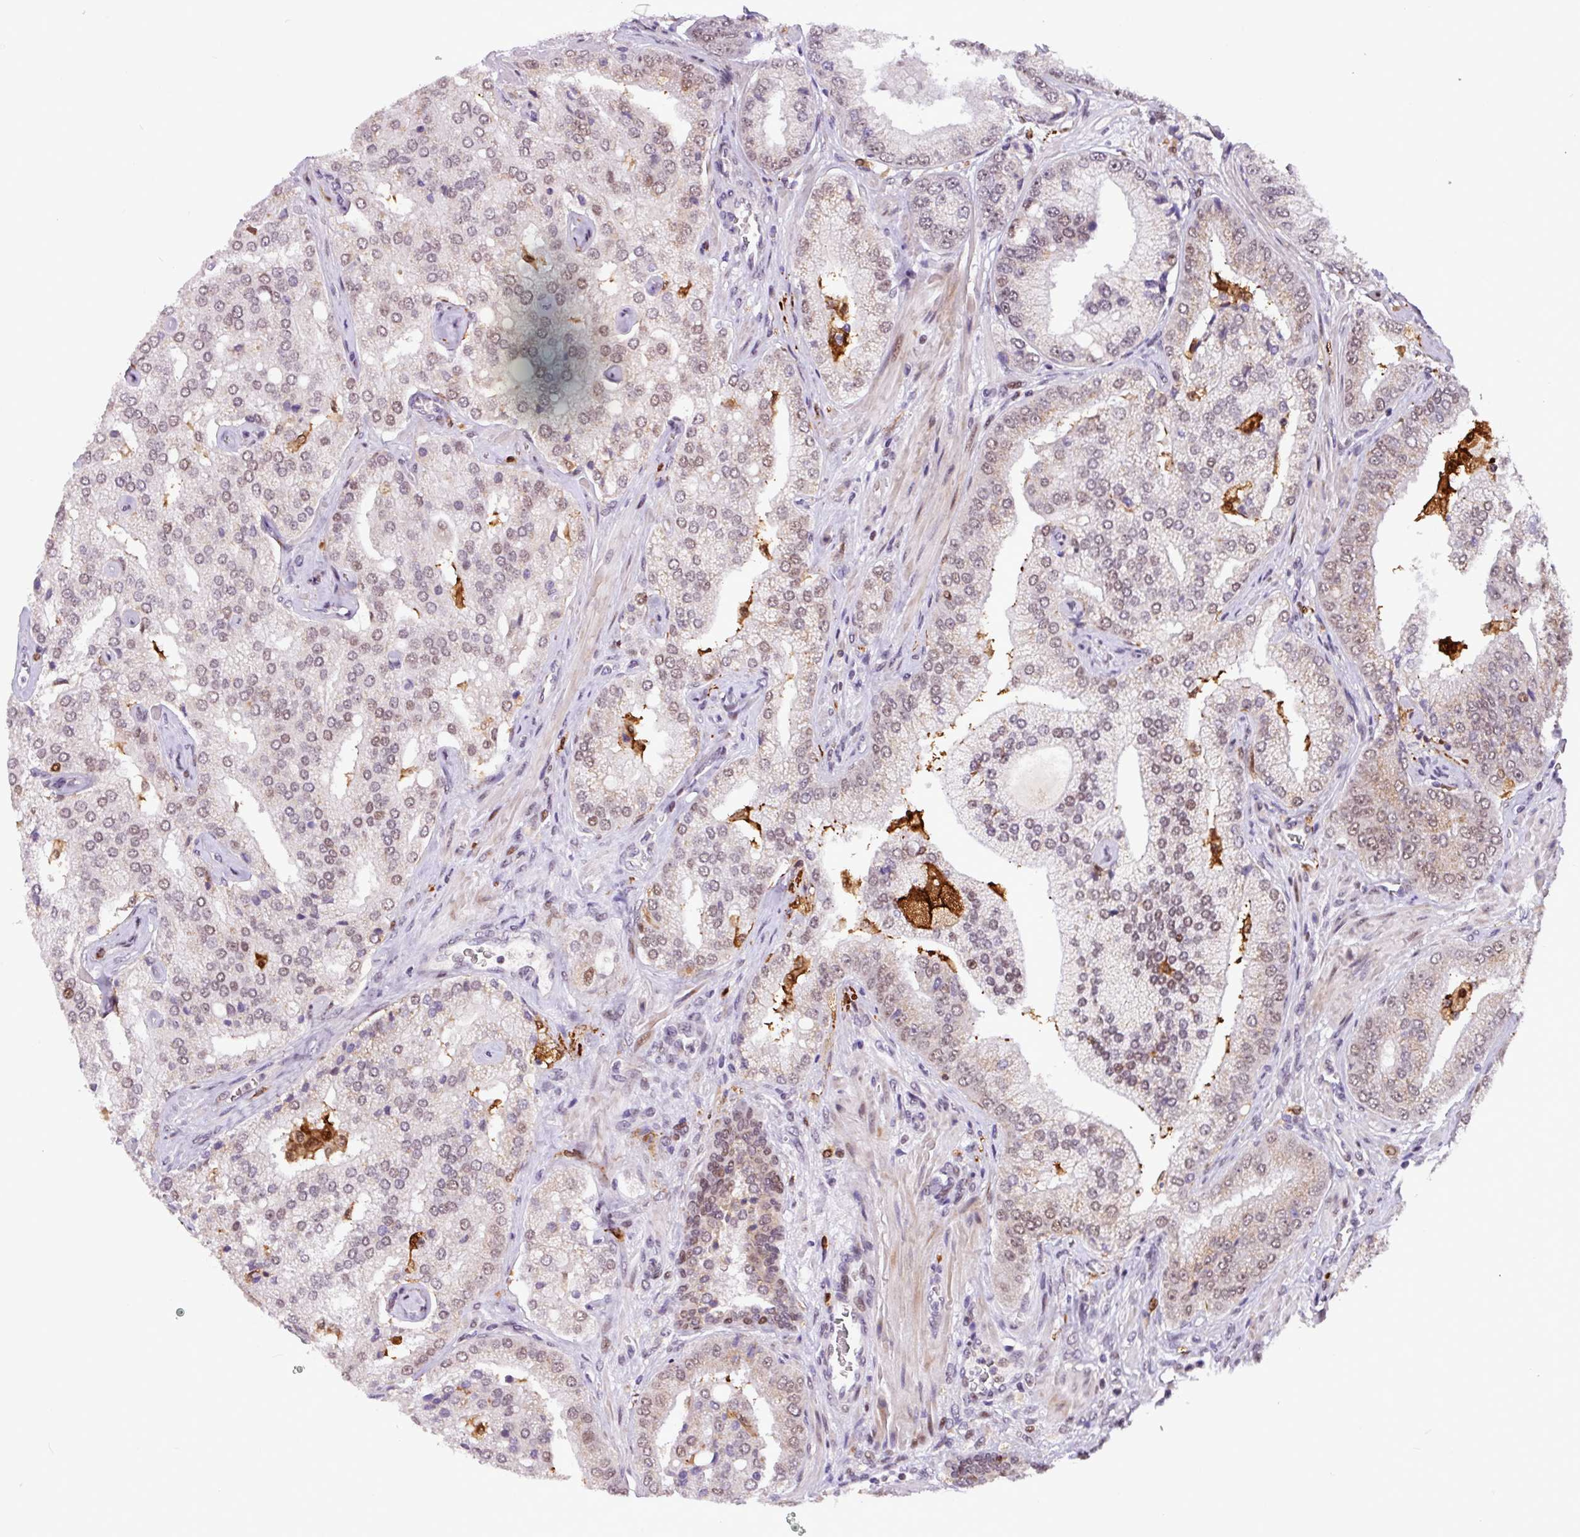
{"staining": {"intensity": "weak", "quantity": "25%-75%", "location": "nuclear"}, "tissue": "prostate cancer", "cell_type": "Tumor cells", "image_type": "cancer", "snomed": [{"axis": "morphology", "description": "Adenocarcinoma, High grade"}, {"axis": "topography", "description": "Prostate"}], "caption": "Protein staining of high-grade adenocarcinoma (prostate) tissue shows weak nuclear expression in approximately 25%-75% of tumor cells.", "gene": "BRD3", "patient": {"sex": "male", "age": 68}}